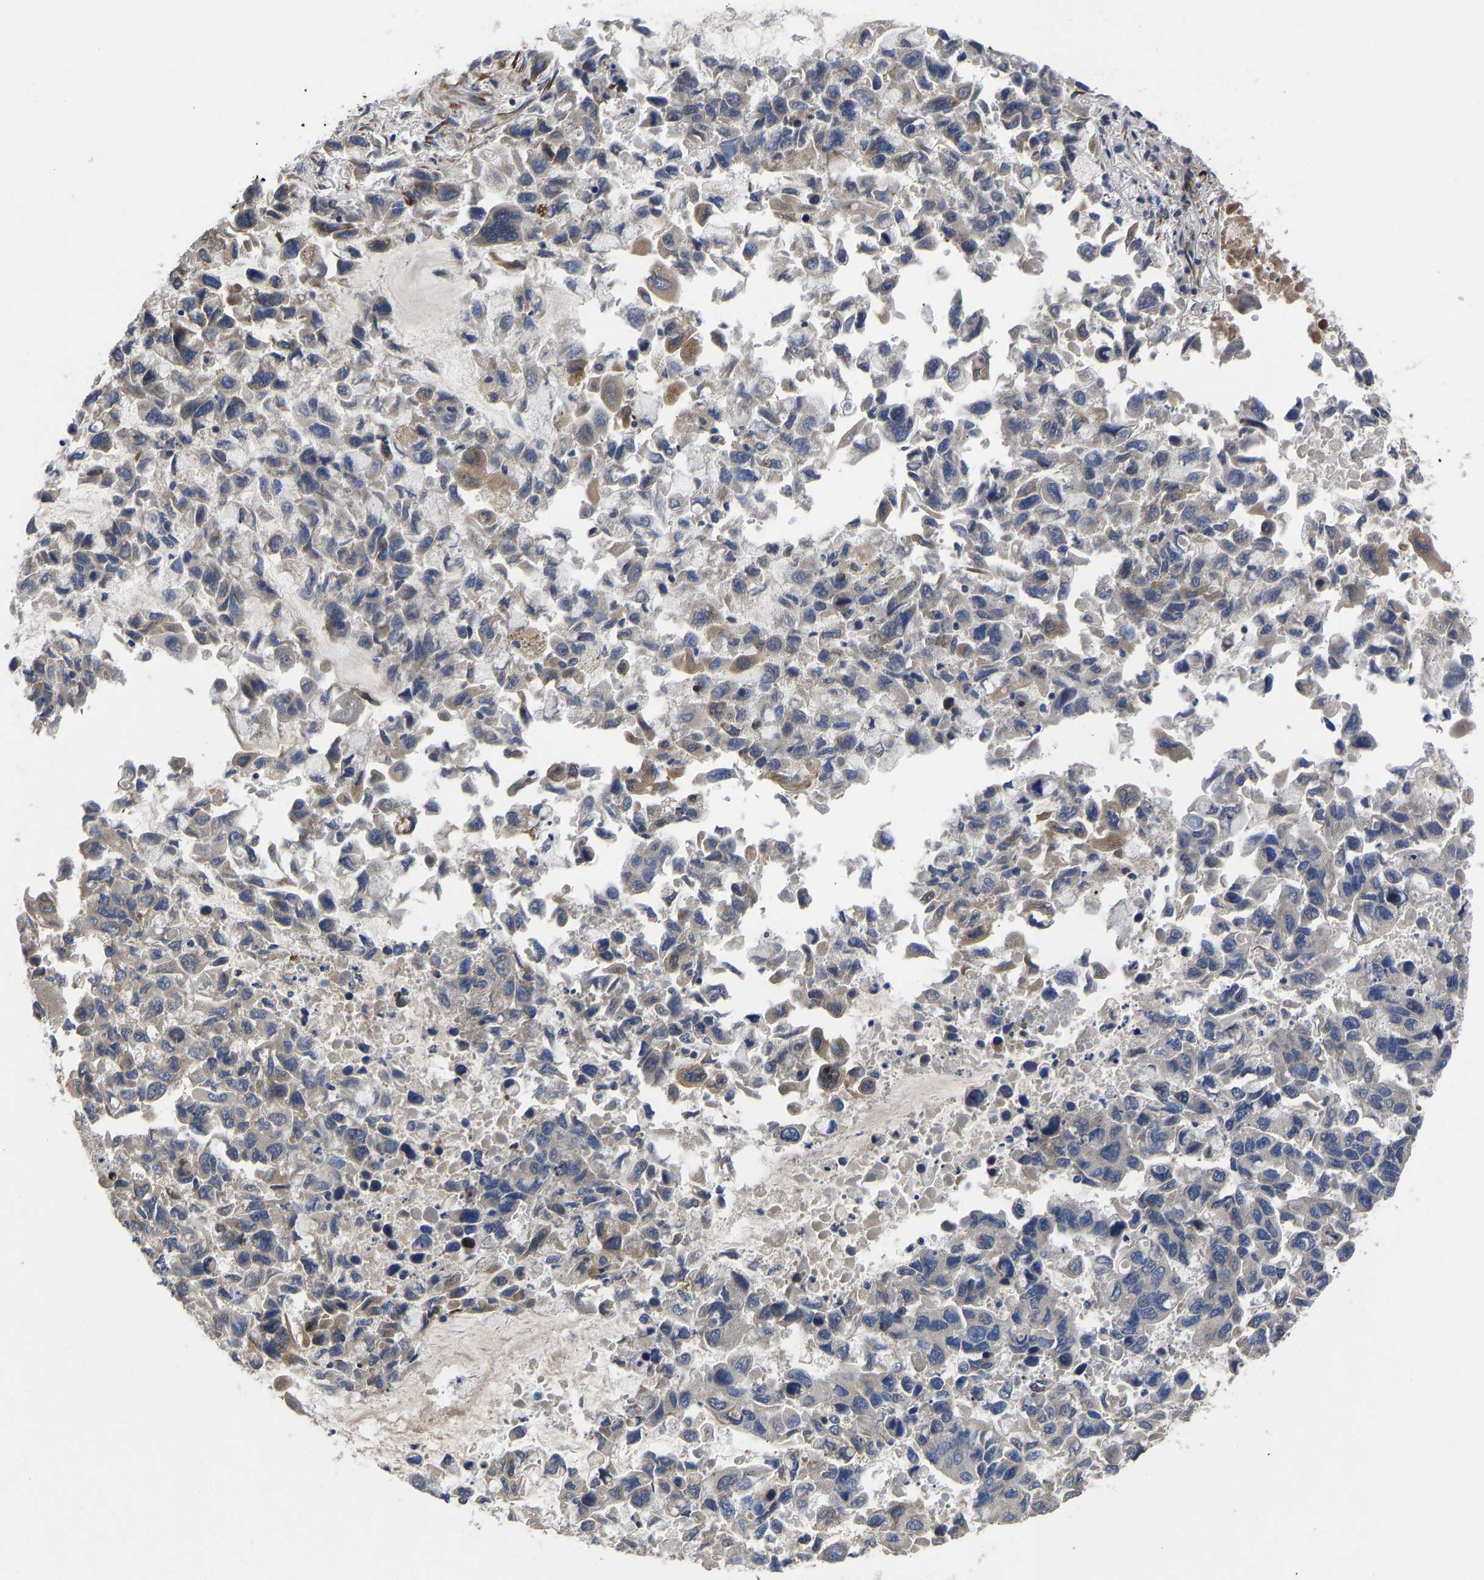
{"staining": {"intensity": "weak", "quantity": "<25%", "location": "cytoplasmic/membranous"}, "tissue": "lung cancer", "cell_type": "Tumor cells", "image_type": "cancer", "snomed": [{"axis": "morphology", "description": "Adenocarcinoma, NOS"}, {"axis": "topography", "description": "Lung"}], "caption": "An image of lung cancer stained for a protein reveals no brown staining in tumor cells.", "gene": "FRRS1", "patient": {"sex": "male", "age": 64}}